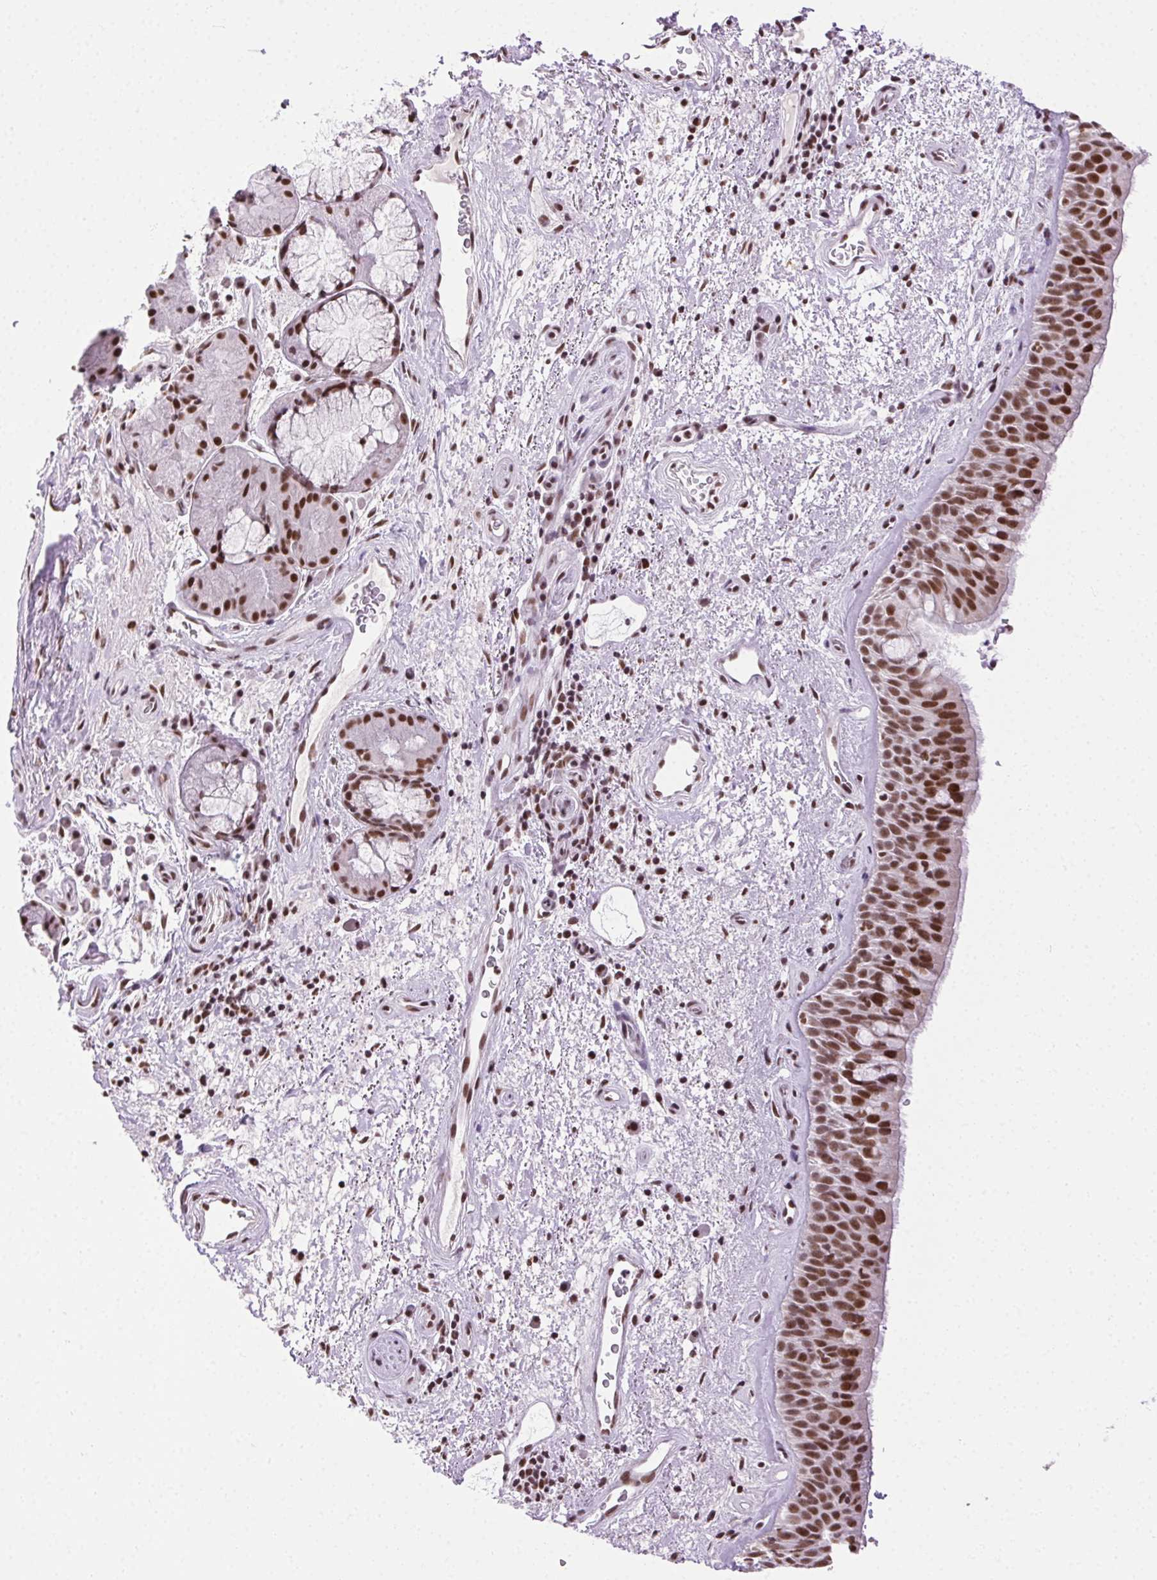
{"staining": {"intensity": "strong", "quantity": ">75%", "location": "nuclear"}, "tissue": "bronchus", "cell_type": "Respiratory epithelial cells", "image_type": "normal", "snomed": [{"axis": "morphology", "description": "Normal tissue, NOS"}, {"axis": "topography", "description": "Bronchus"}], "caption": "Protein staining displays strong nuclear expression in approximately >75% of respiratory epithelial cells in benign bronchus.", "gene": "TRA2B", "patient": {"sex": "male", "age": 48}}